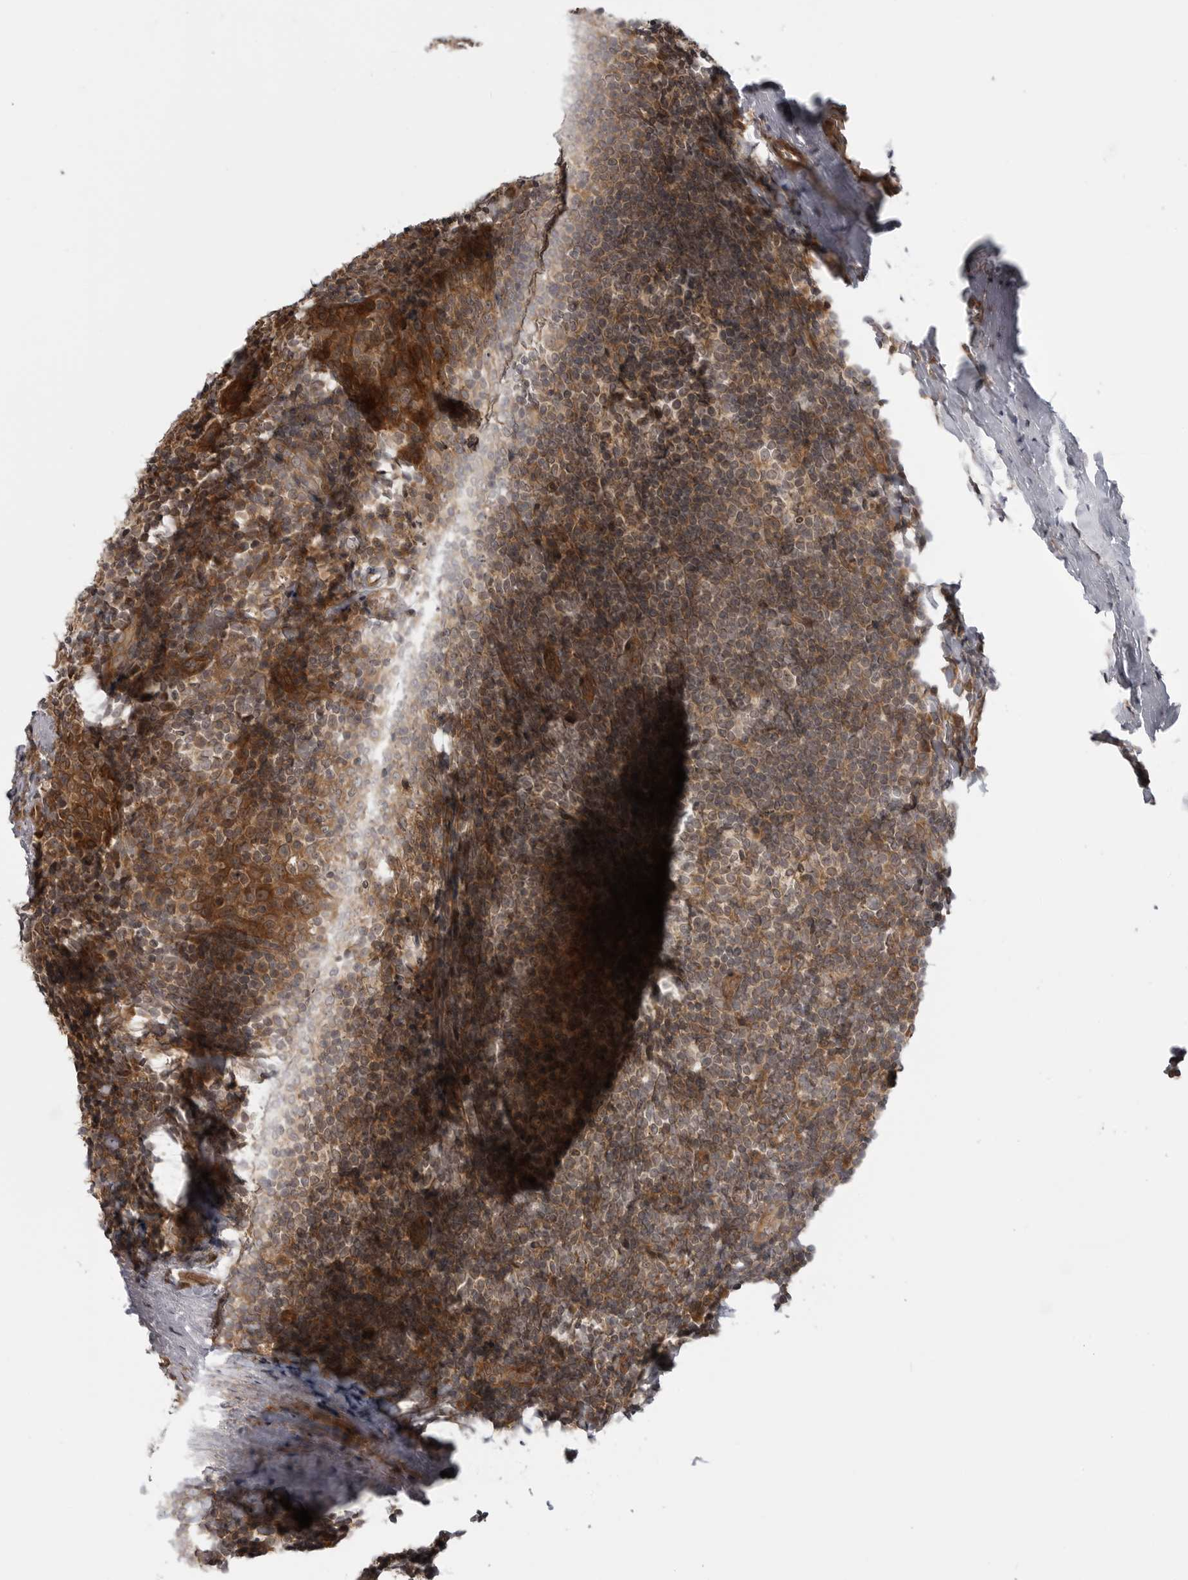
{"staining": {"intensity": "weak", "quantity": "25%-75%", "location": "cytoplasmic/membranous"}, "tissue": "tonsil", "cell_type": "Germinal center cells", "image_type": "normal", "snomed": [{"axis": "morphology", "description": "Normal tissue, NOS"}, {"axis": "topography", "description": "Tonsil"}], "caption": "The photomicrograph exhibits immunohistochemical staining of benign tonsil. There is weak cytoplasmic/membranous positivity is identified in approximately 25%-75% of germinal center cells.", "gene": "LRRC45", "patient": {"sex": "male", "age": 37}}